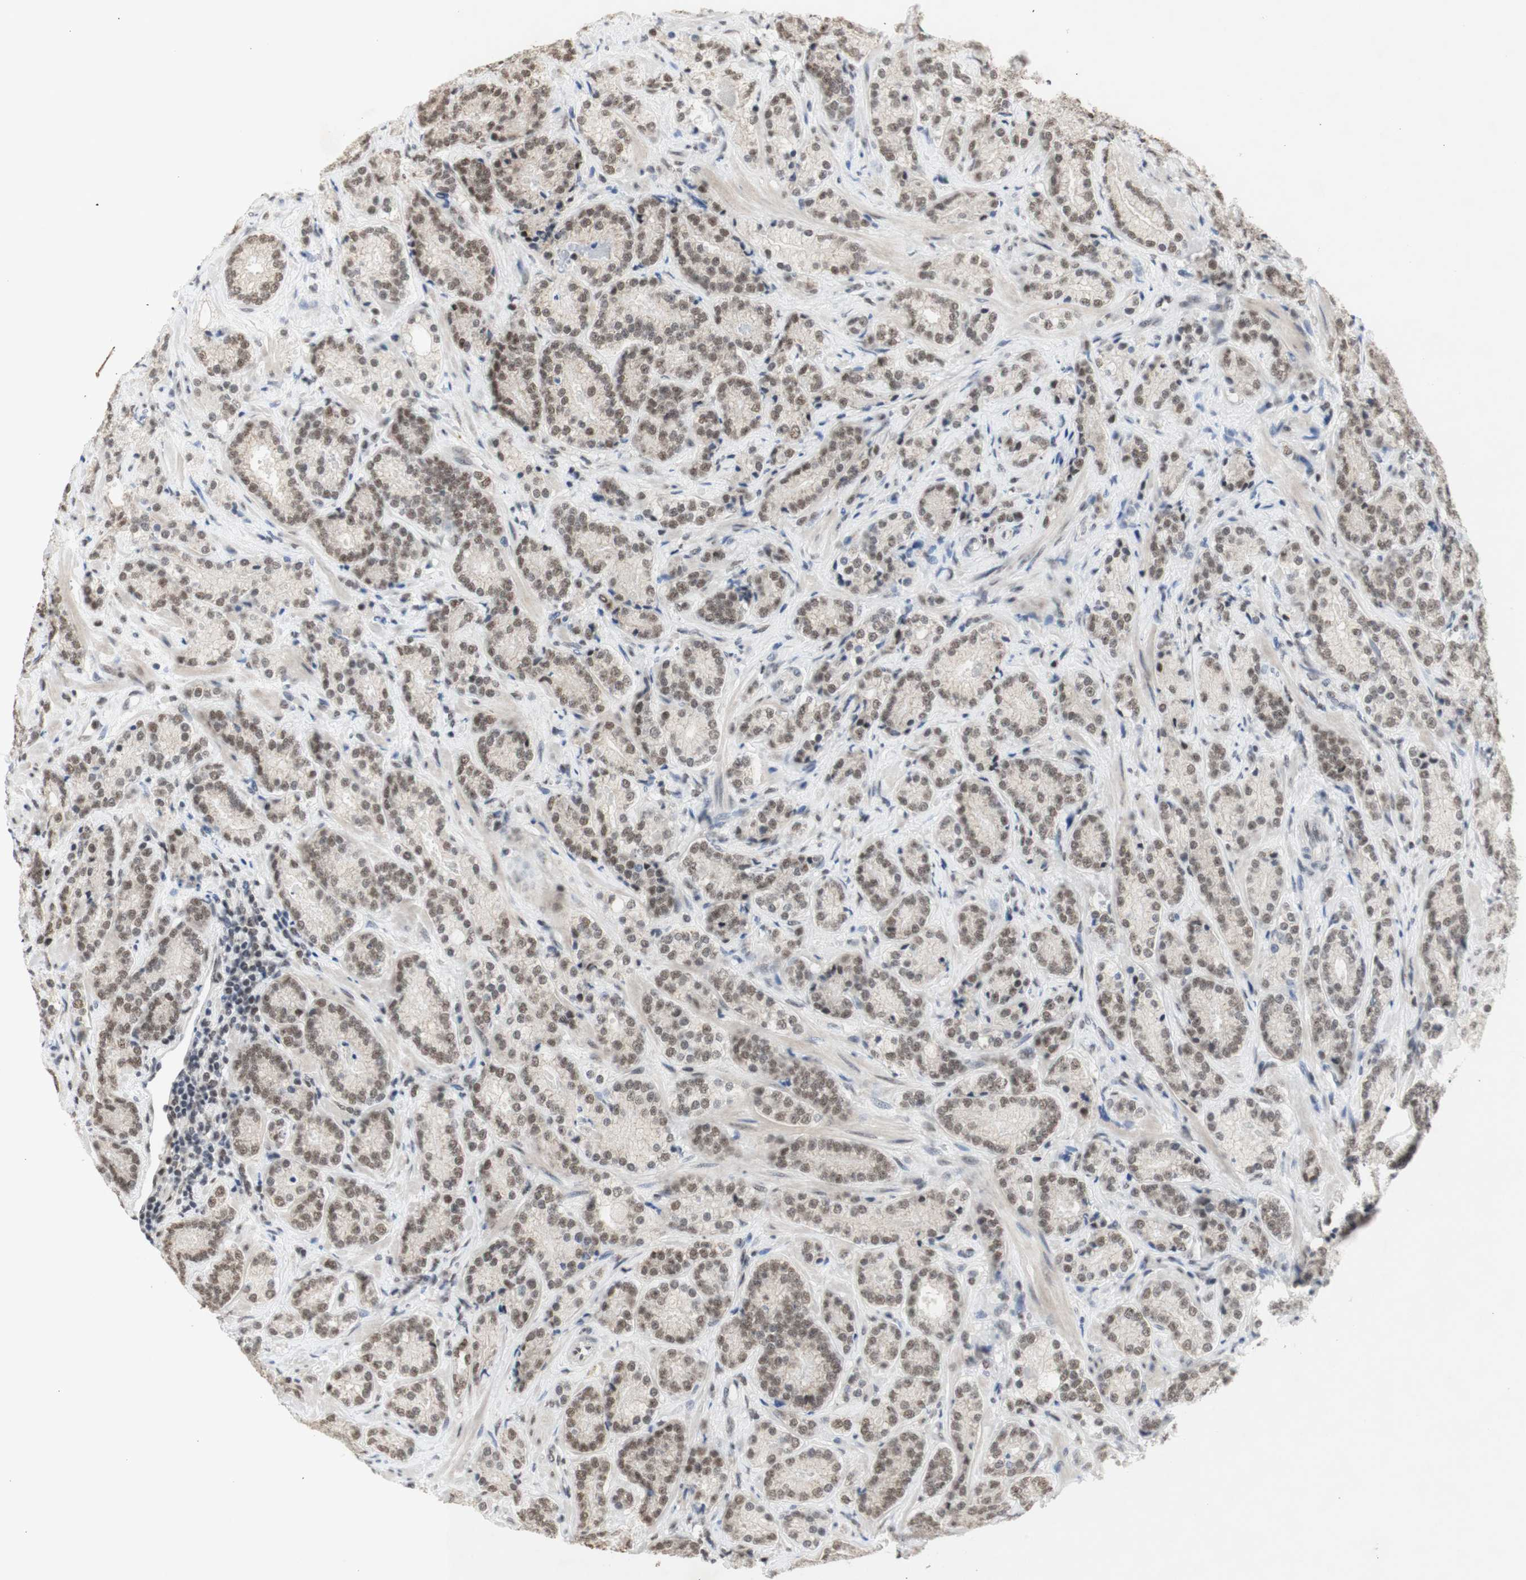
{"staining": {"intensity": "moderate", "quantity": ">75%", "location": "cytoplasmic/membranous"}, "tissue": "prostate cancer", "cell_type": "Tumor cells", "image_type": "cancer", "snomed": [{"axis": "morphology", "description": "Adenocarcinoma, High grade"}, {"axis": "topography", "description": "Prostate"}], "caption": "This photomicrograph shows IHC staining of prostate cancer, with medium moderate cytoplasmic/membranous staining in about >75% of tumor cells.", "gene": "SNRPB", "patient": {"sex": "male", "age": 61}}